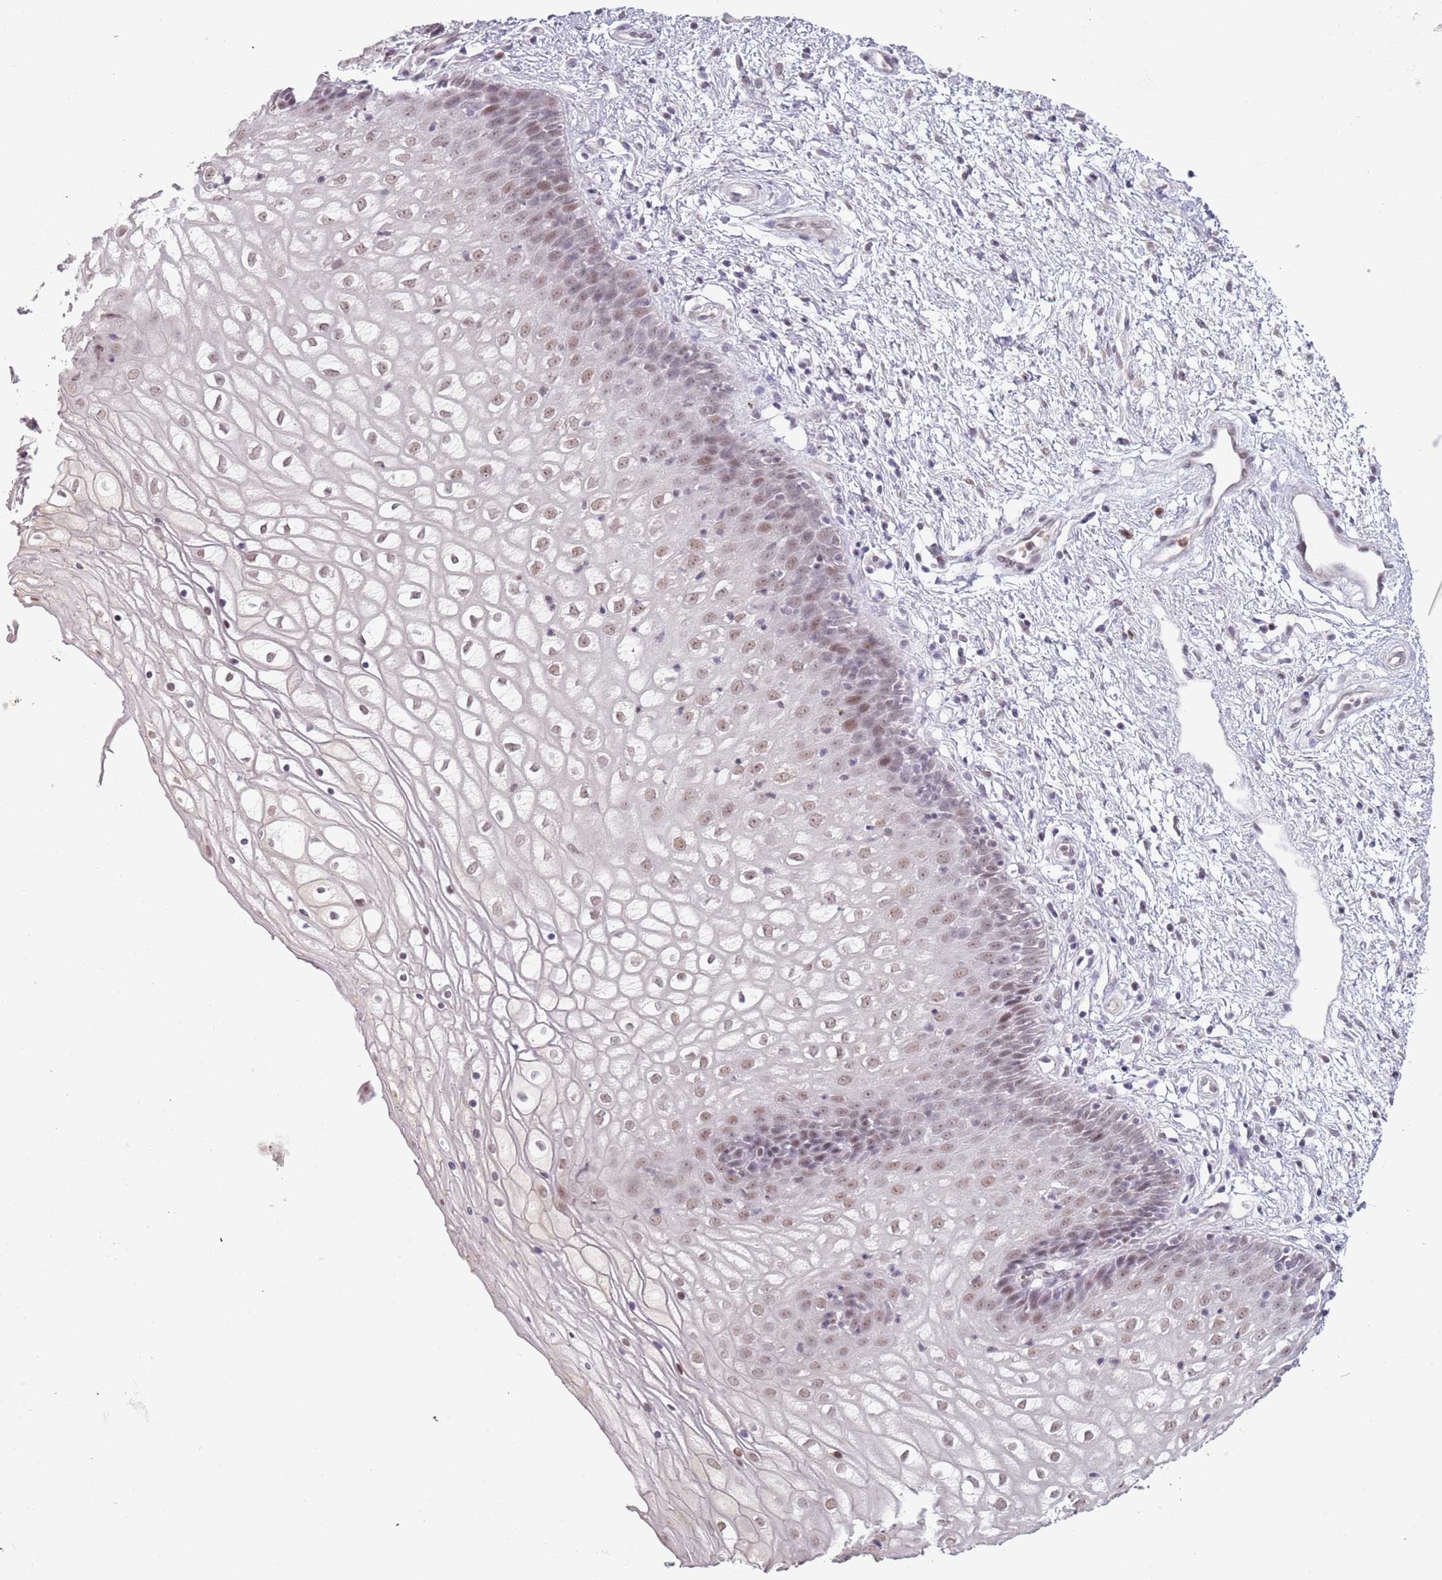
{"staining": {"intensity": "weak", "quantity": ">75%", "location": "nuclear"}, "tissue": "vagina", "cell_type": "Squamous epithelial cells", "image_type": "normal", "snomed": [{"axis": "morphology", "description": "Normal tissue, NOS"}, {"axis": "topography", "description": "Vagina"}], "caption": "DAB (3,3'-diaminobenzidine) immunohistochemical staining of benign vagina shows weak nuclear protein expression in approximately >75% of squamous epithelial cells. The staining was performed using DAB (3,3'-diaminobenzidine) to visualize the protein expression in brown, while the nuclei were stained in blue with hematoxylin (Magnification: 20x).", "gene": "REXO4", "patient": {"sex": "female", "age": 34}}